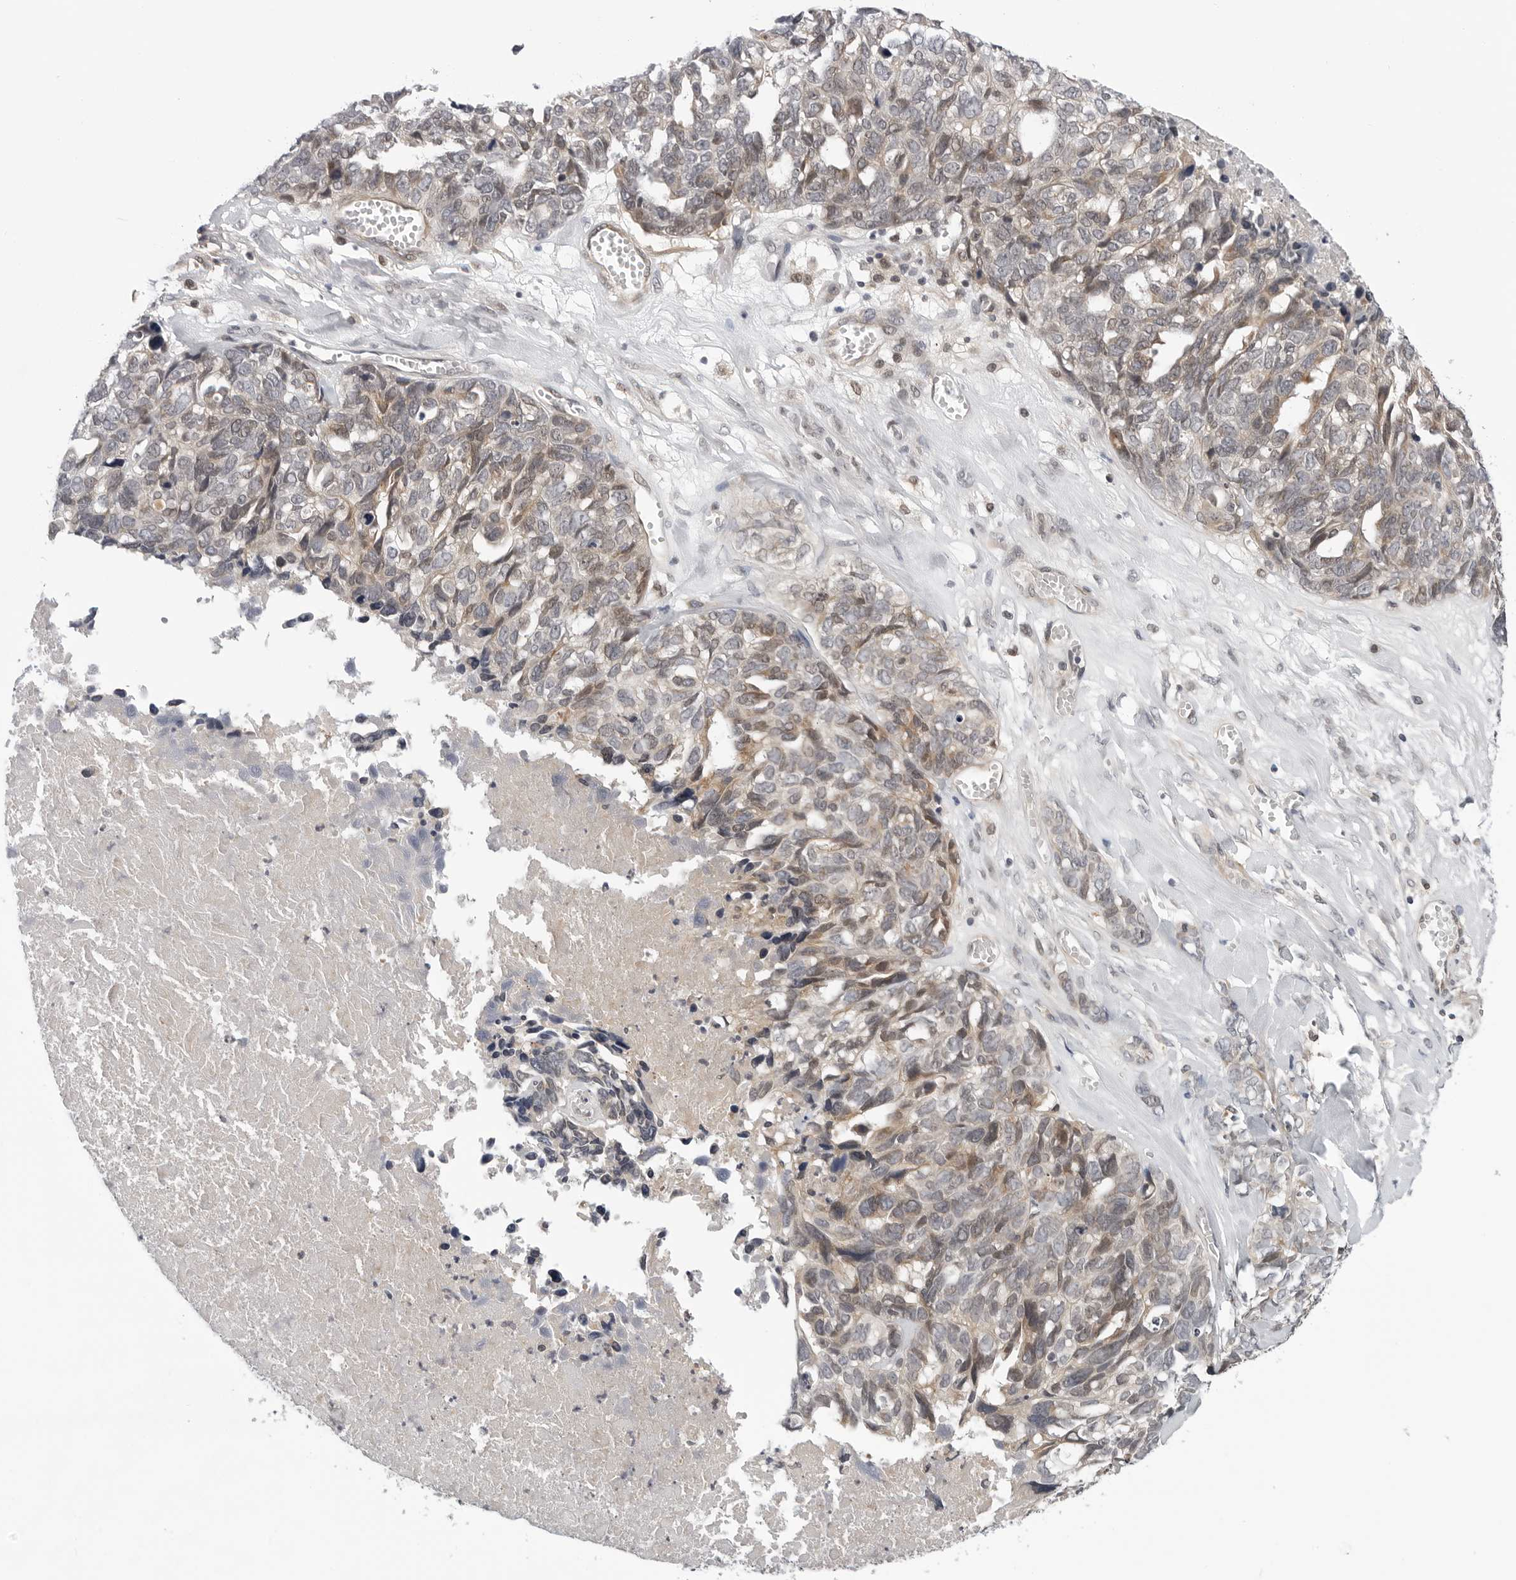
{"staining": {"intensity": "weak", "quantity": ">75%", "location": "cytoplasmic/membranous"}, "tissue": "ovarian cancer", "cell_type": "Tumor cells", "image_type": "cancer", "snomed": [{"axis": "morphology", "description": "Cystadenocarcinoma, serous, NOS"}, {"axis": "topography", "description": "Ovary"}], "caption": "Immunohistochemistry photomicrograph of ovarian serous cystadenocarcinoma stained for a protein (brown), which exhibits low levels of weak cytoplasmic/membranous staining in about >75% of tumor cells.", "gene": "KIAA1614", "patient": {"sex": "female", "age": 79}}